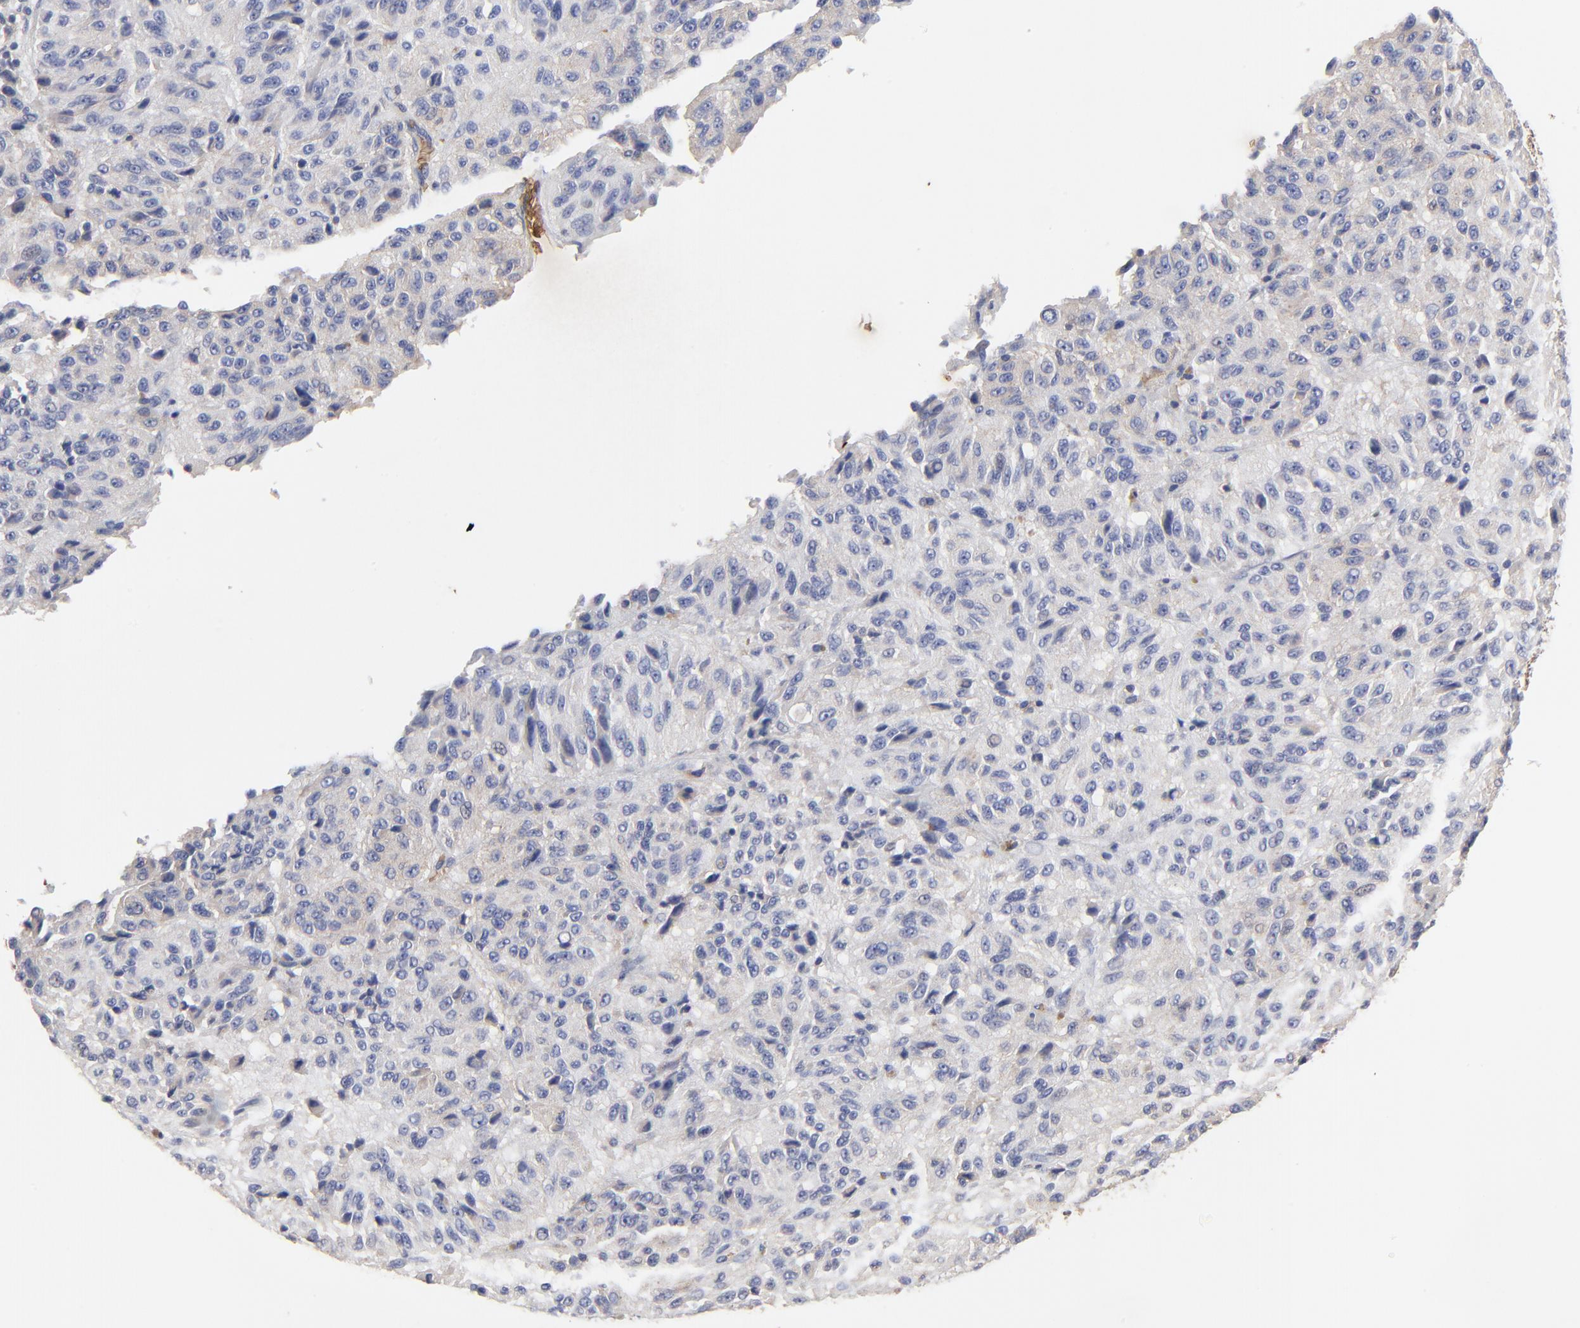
{"staining": {"intensity": "negative", "quantity": "none", "location": "none"}, "tissue": "melanoma", "cell_type": "Tumor cells", "image_type": "cancer", "snomed": [{"axis": "morphology", "description": "Malignant melanoma, Metastatic site"}, {"axis": "topography", "description": "Lung"}], "caption": "Melanoma stained for a protein using immunohistochemistry shows no expression tumor cells.", "gene": "PAG1", "patient": {"sex": "male", "age": 64}}